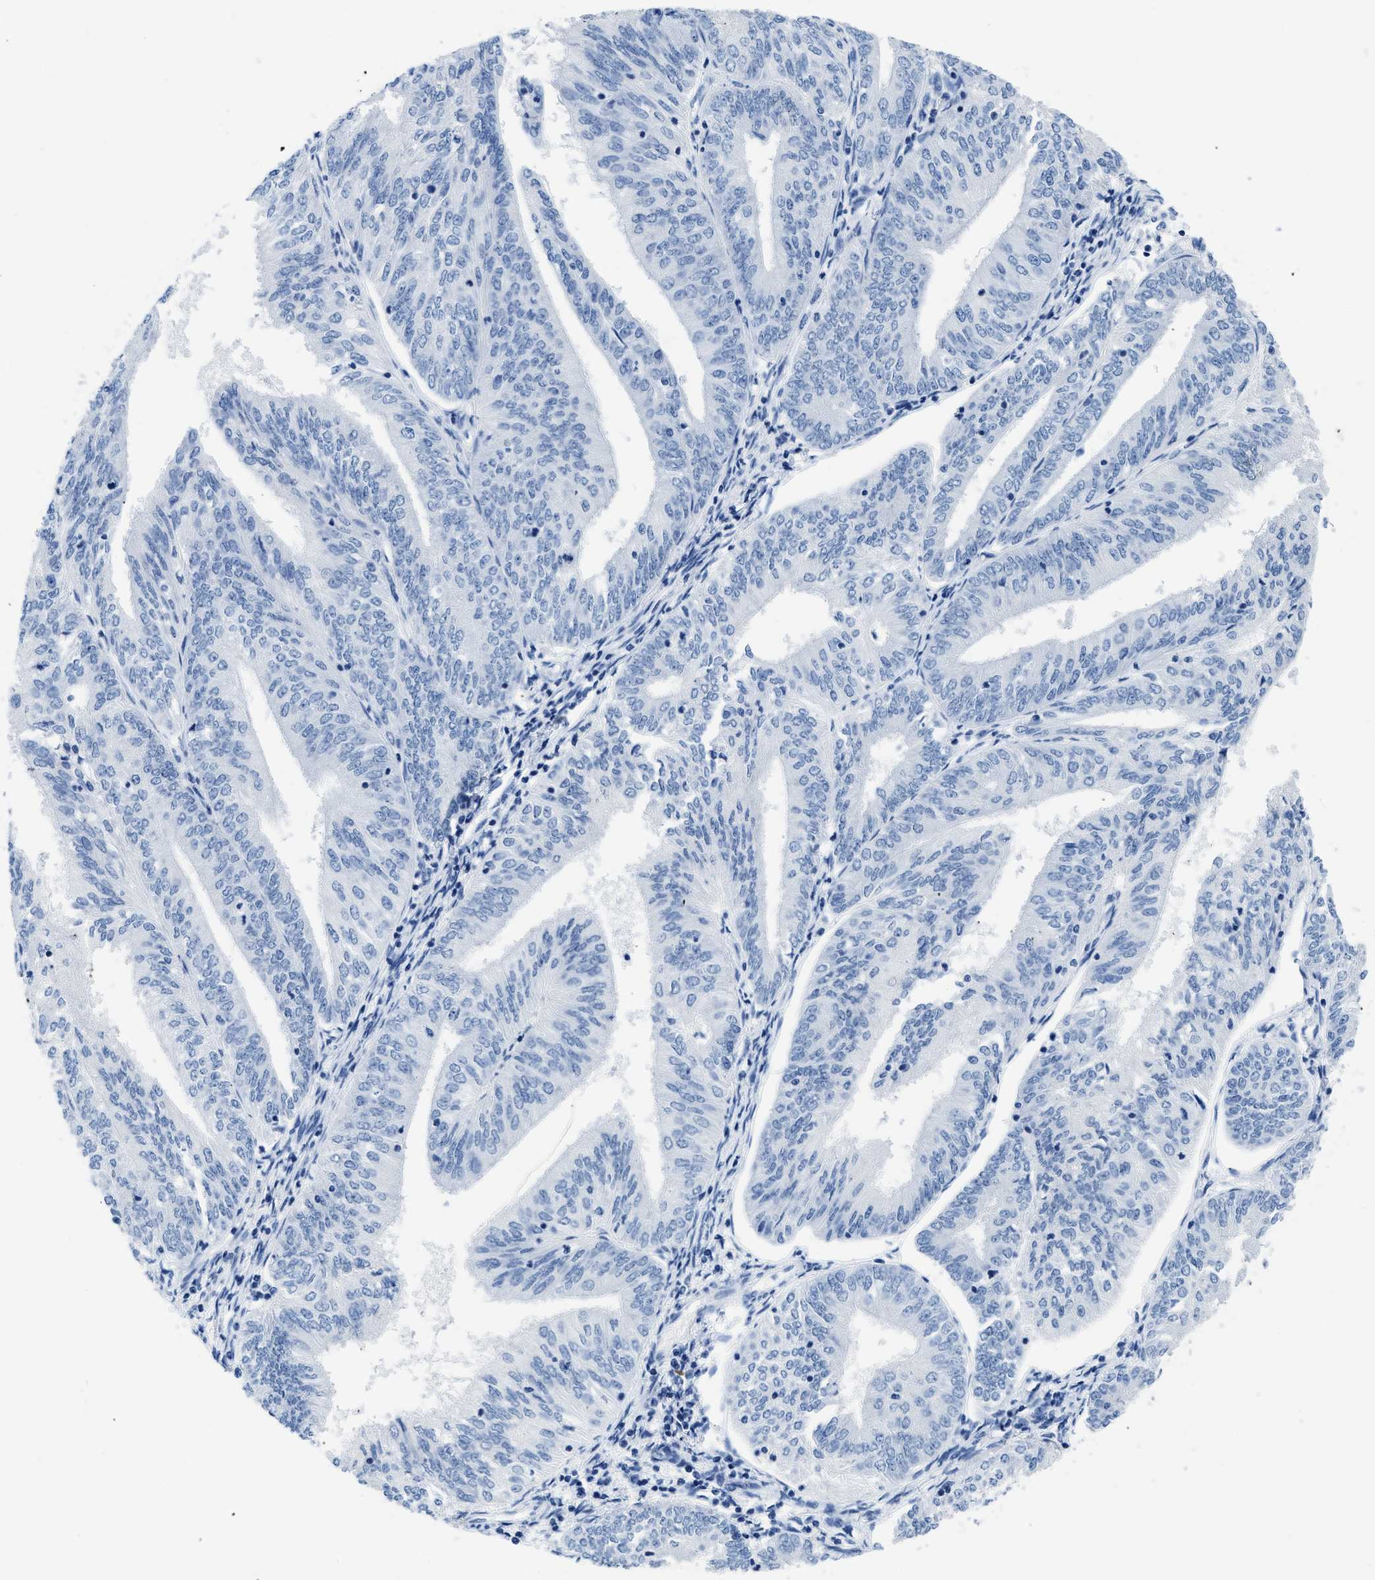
{"staining": {"intensity": "negative", "quantity": "none", "location": "none"}, "tissue": "endometrial cancer", "cell_type": "Tumor cells", "image_type": "cancer", "snomed": [{"axis": "morphology", "description": "Adenocarcinoma, NOS"}, {"axis": "topography", "description": "Endometrium"}], "caption": "The image reveals no significant staining in tumor cells of endometrial cancer (adenocarcinoma).", "gene": "NFATC2", "patient": {"sex": "female", "age": 58}}